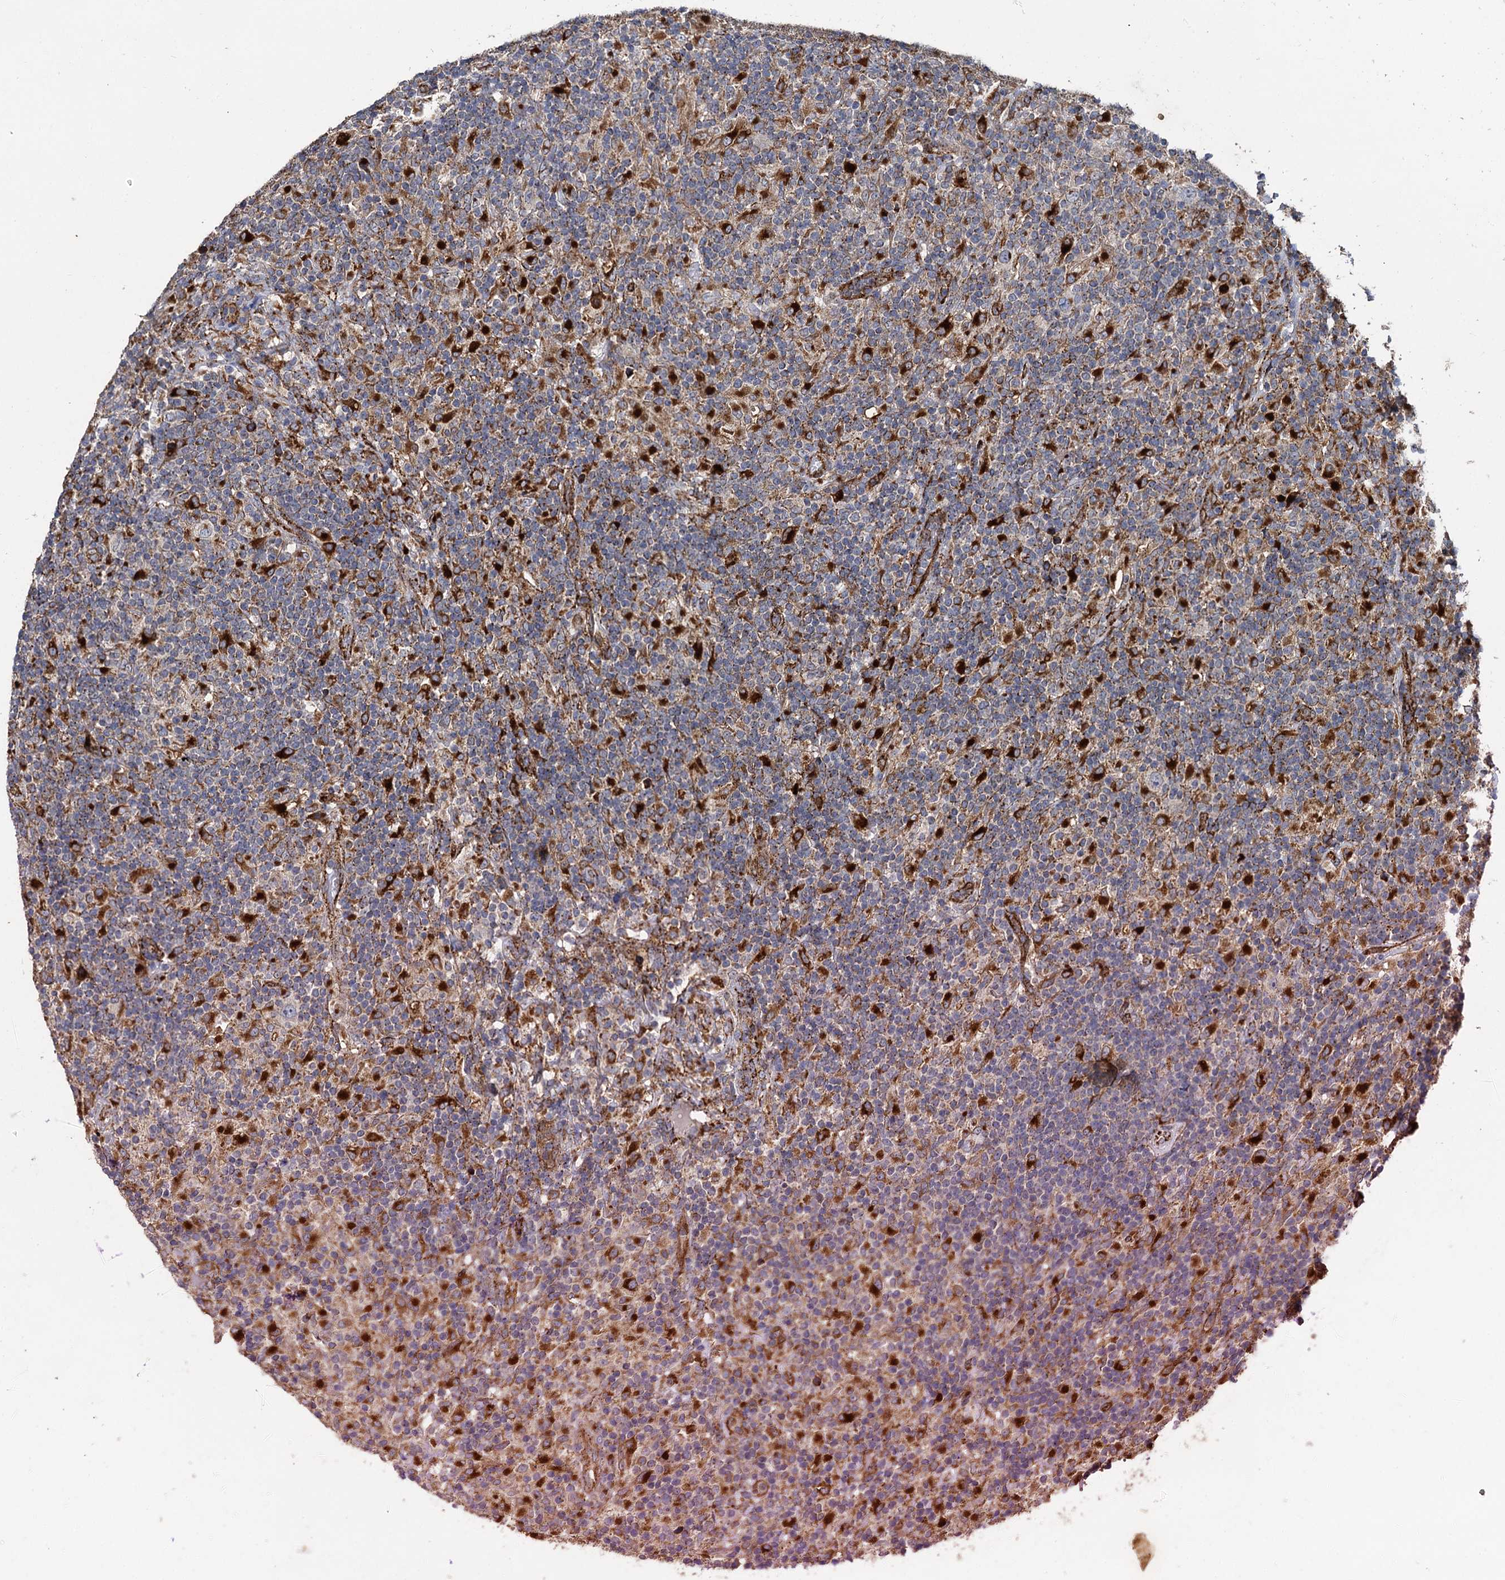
{"staining": {"intensity": "moderate", "quantity": "<25%", "location": "cytoplasmic/membranous"}, "tissue": "lymphoma", "cell_type": "Tumor cells", "image_type": "cancer", "snomed": [{"axis": "morphology", "description": "Hodgkin's disease, NOS"}, {"axis": "topography", "description": "Lymph node"}], "caption": "Protein expression analysis of lymphoma exhibits moderate cytoplasmic/membranous staining in about <25% of tumor cells.", "gene": "GBA1", "patient": {"sex": "male", "age": 70}}